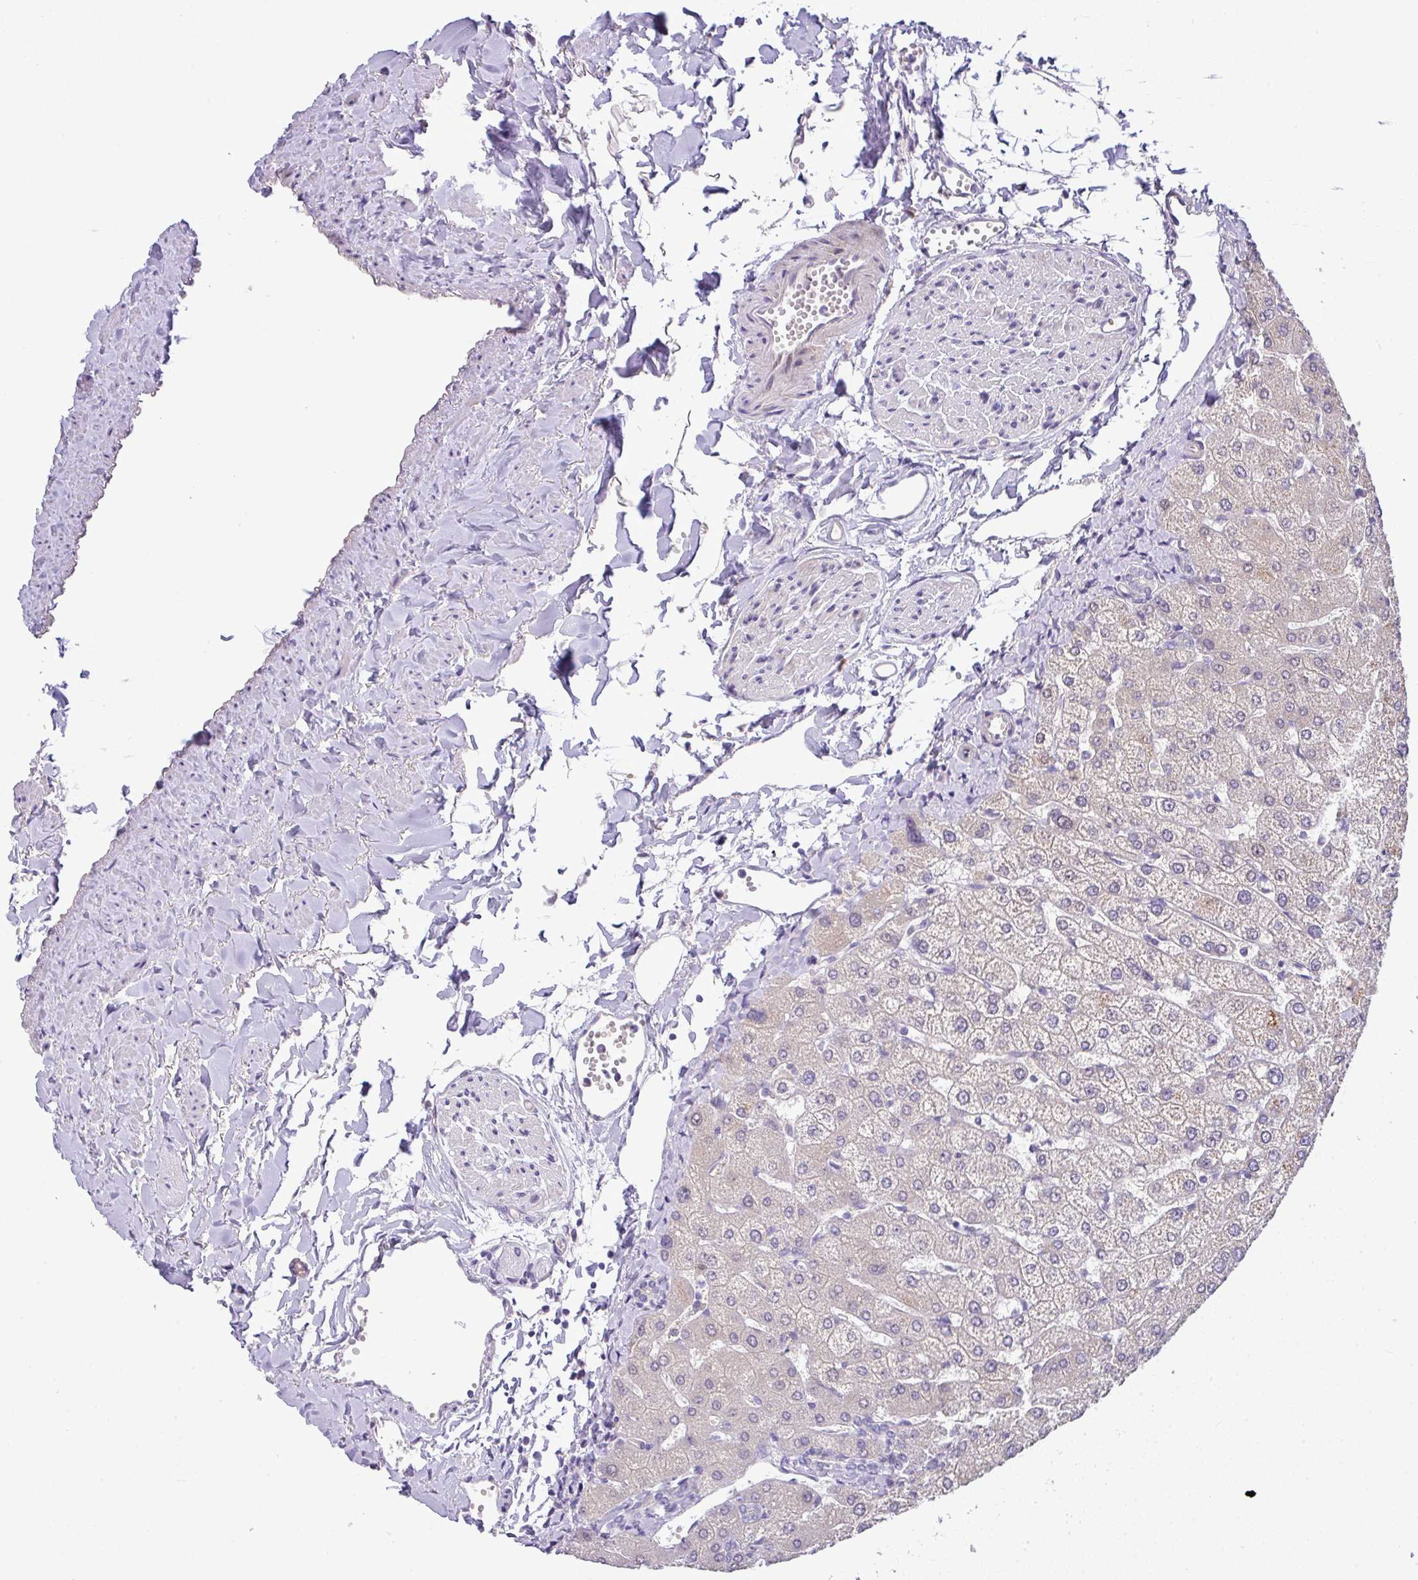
{"staining": {"intensity": "negative", "quantity": "none", "location": "none"}, "tissue": "liver", "cell_type": "Cholangiocytes", "image_type": "normal", "snomed": [{"axis": "morphology", "description": "Normal tissue, NOS"}, {"axis": "topography", "description": "Liver"}], "caption": "IHC image of benign human liver stained for a protein (brown), which demonstrates no positivity in cholangiocytes.", "gene": "PIK3R5", "patient": {"sex": "female", "age": 54}}